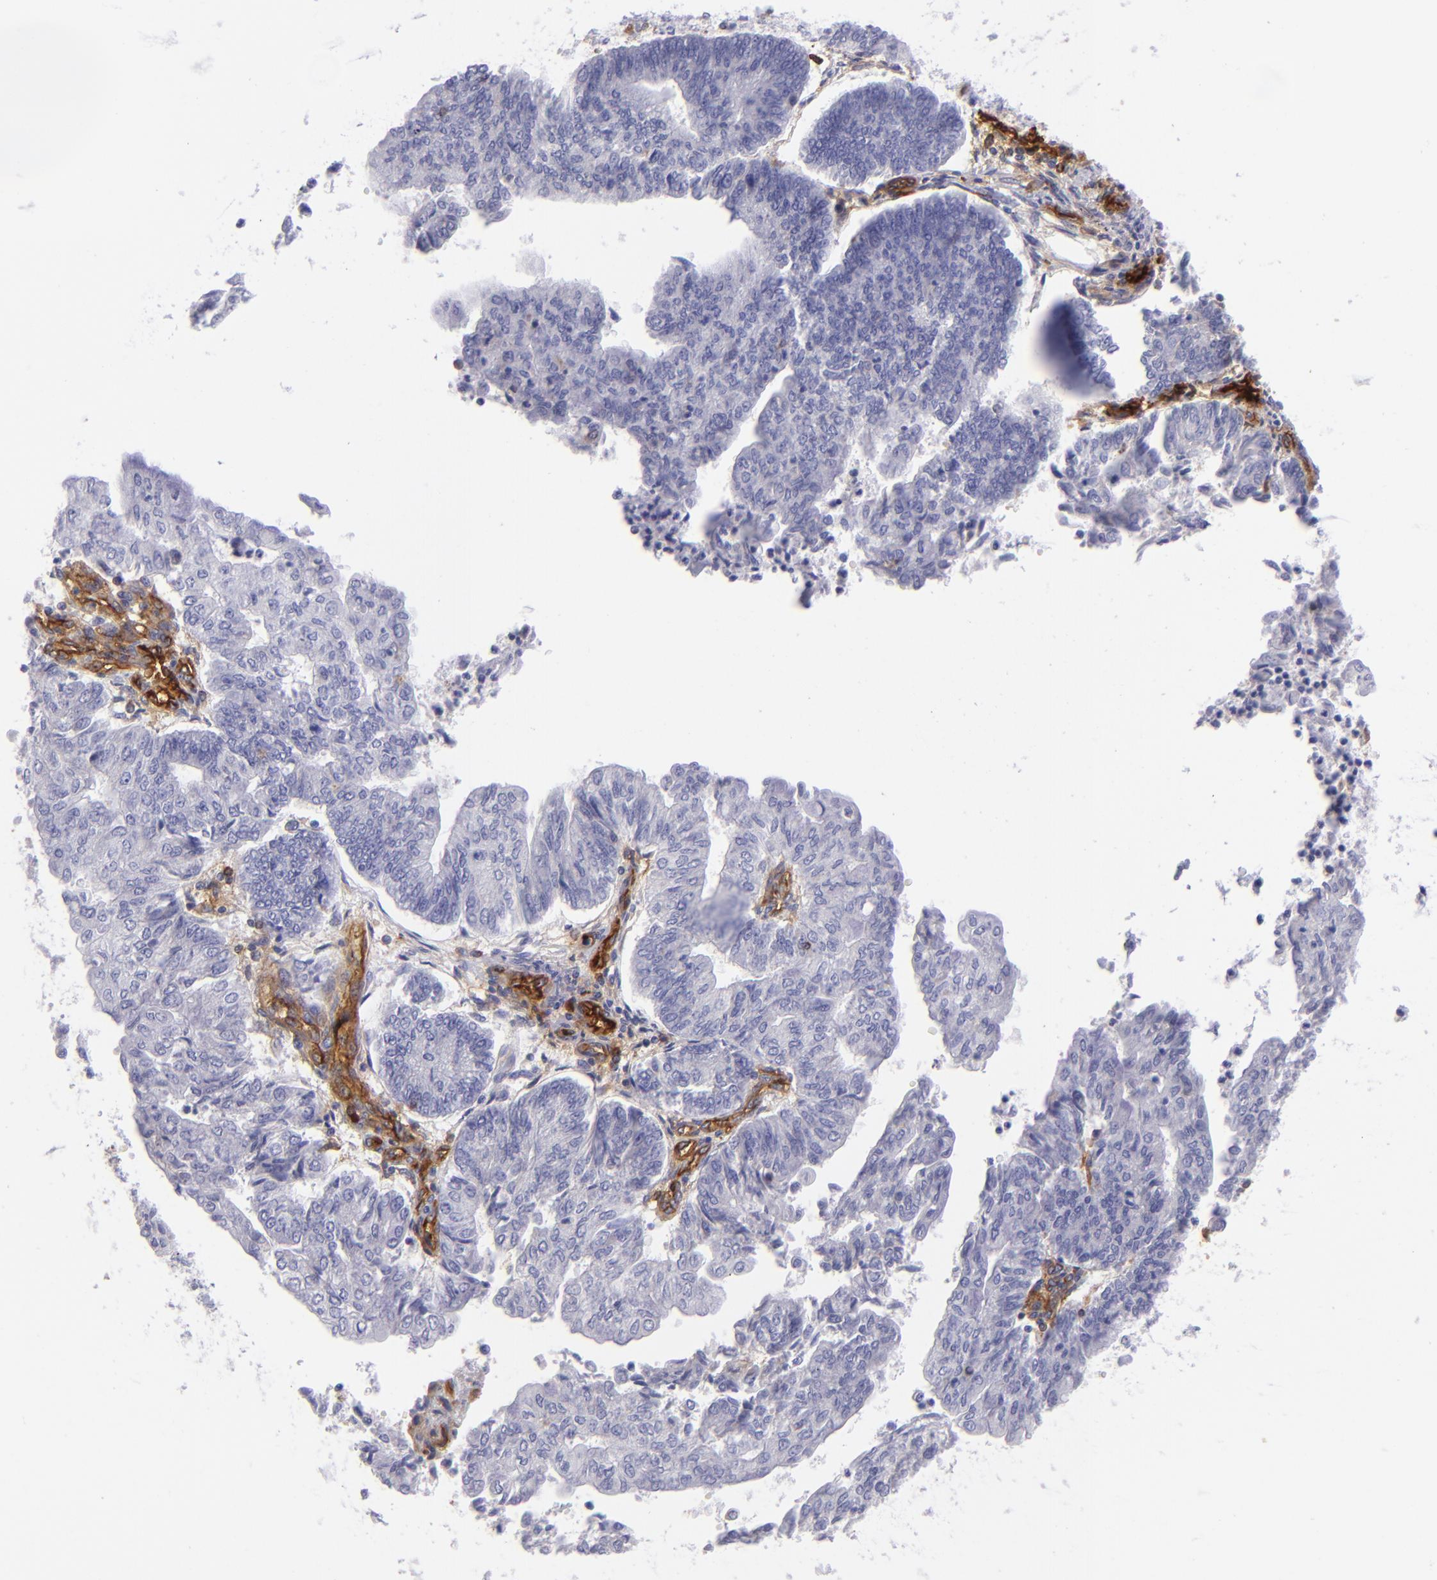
{"staining": {"intensity": "negative", "quantity": "none", "location": "none"}, "tissue": "endometrial cancer", "cell_type": "Tumor cells", "image_type": "cancer", "snomed": [{"axis": "morphology", "description": "Adenocarcinoma, NOS"}, {"axis": "topography", "description": "Endometrium"}], "caption": "Histopathology image shows no protein staining in tumor cells of endometrial cancer tissue.", "gene": "ENTPD1", "patient": {"sex": "female", "age": 59}}